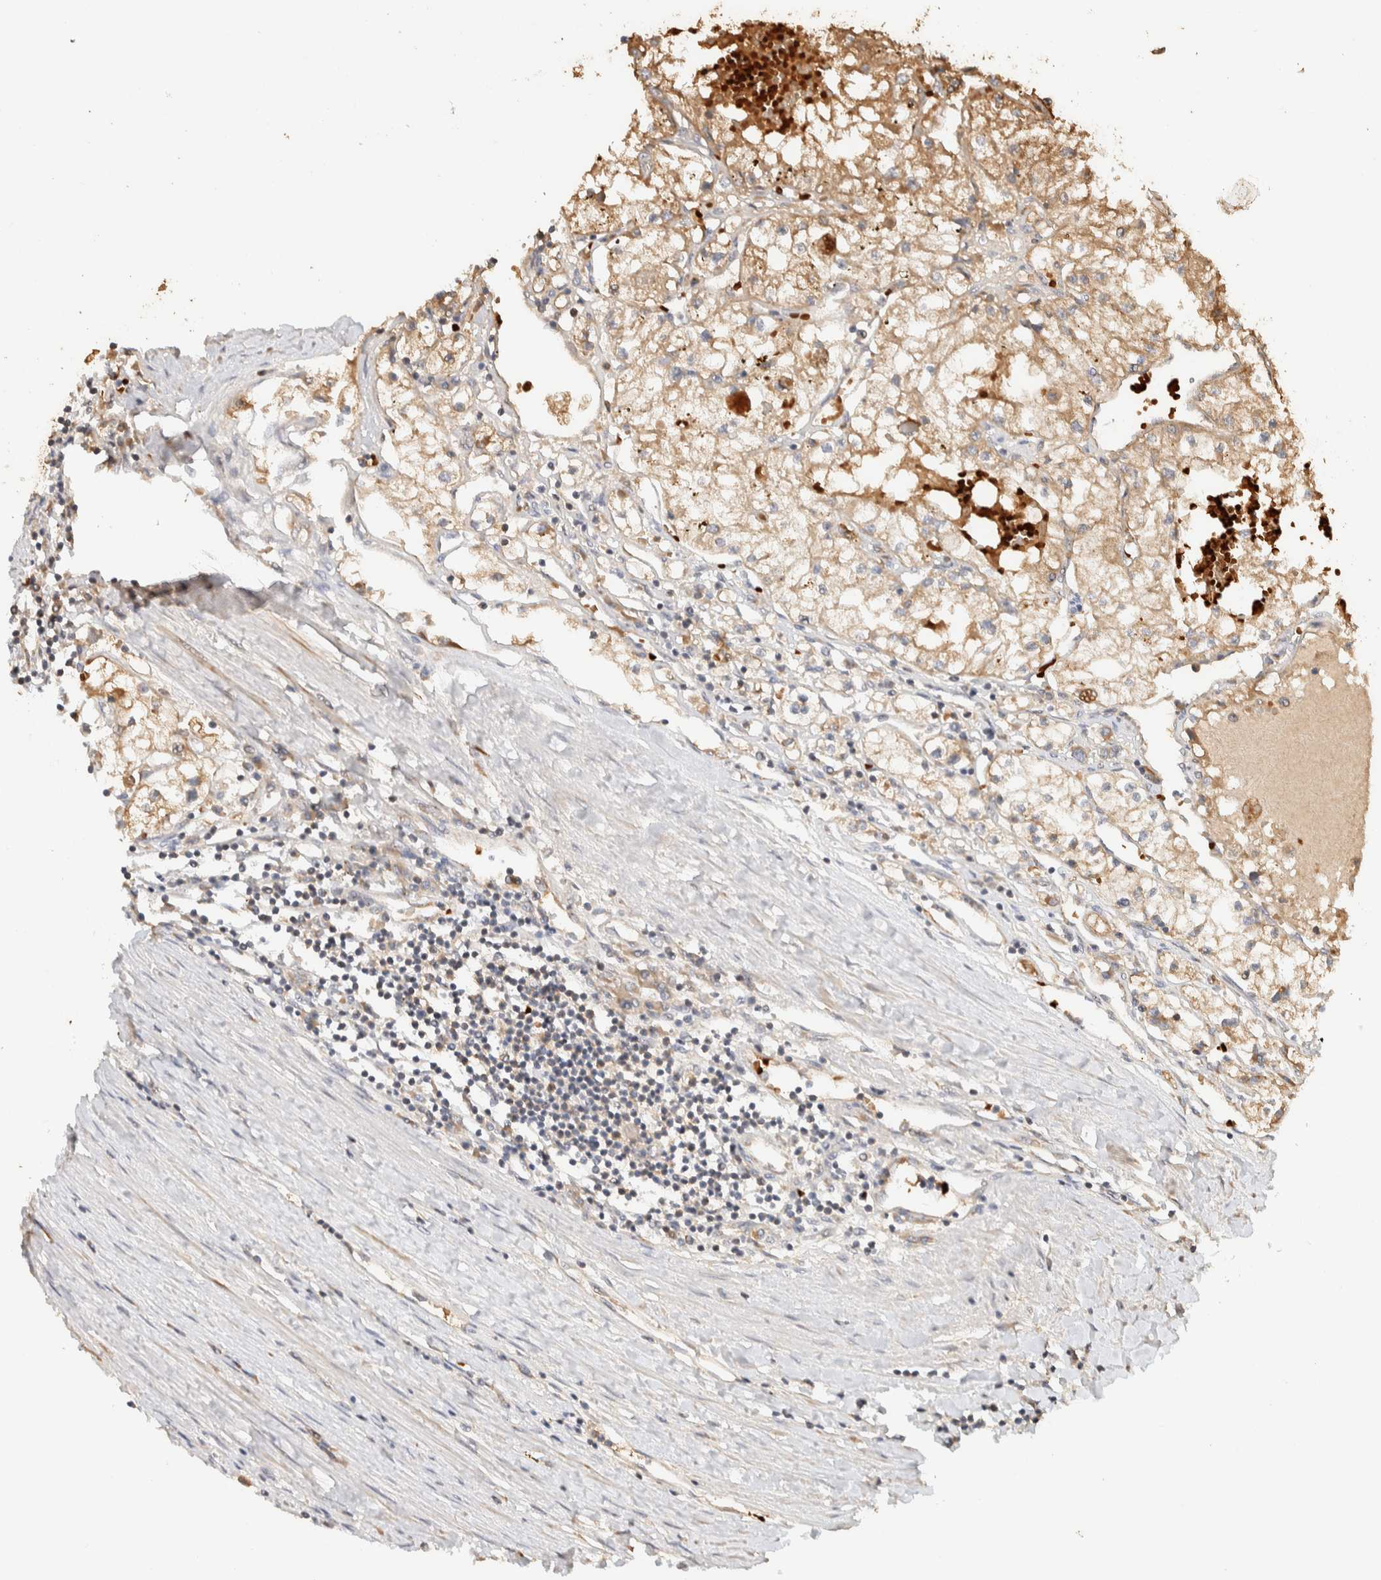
{"staining": {"intensity": "moderate", "quantity": ">75%", "location": "cytoplasmic/membranous"}, "tissue": "renal cancer", "cell_type": "Tumor cells", "image_type": "cancer", "snomed": [{"axis": "morphology", "description": "Adenocarcinoma, NOS"}, {"axis": "topography", "description": "Kidney"}], "caption": "IHC micrograph of renal cancer stained for a protein (brown), which demonstrates medium levels of moderate cytoplasmic/membranous positivity in about >75% of tumor cells.", "gene": "TTI2", "patient": {"sex": "male", "age": 68}}